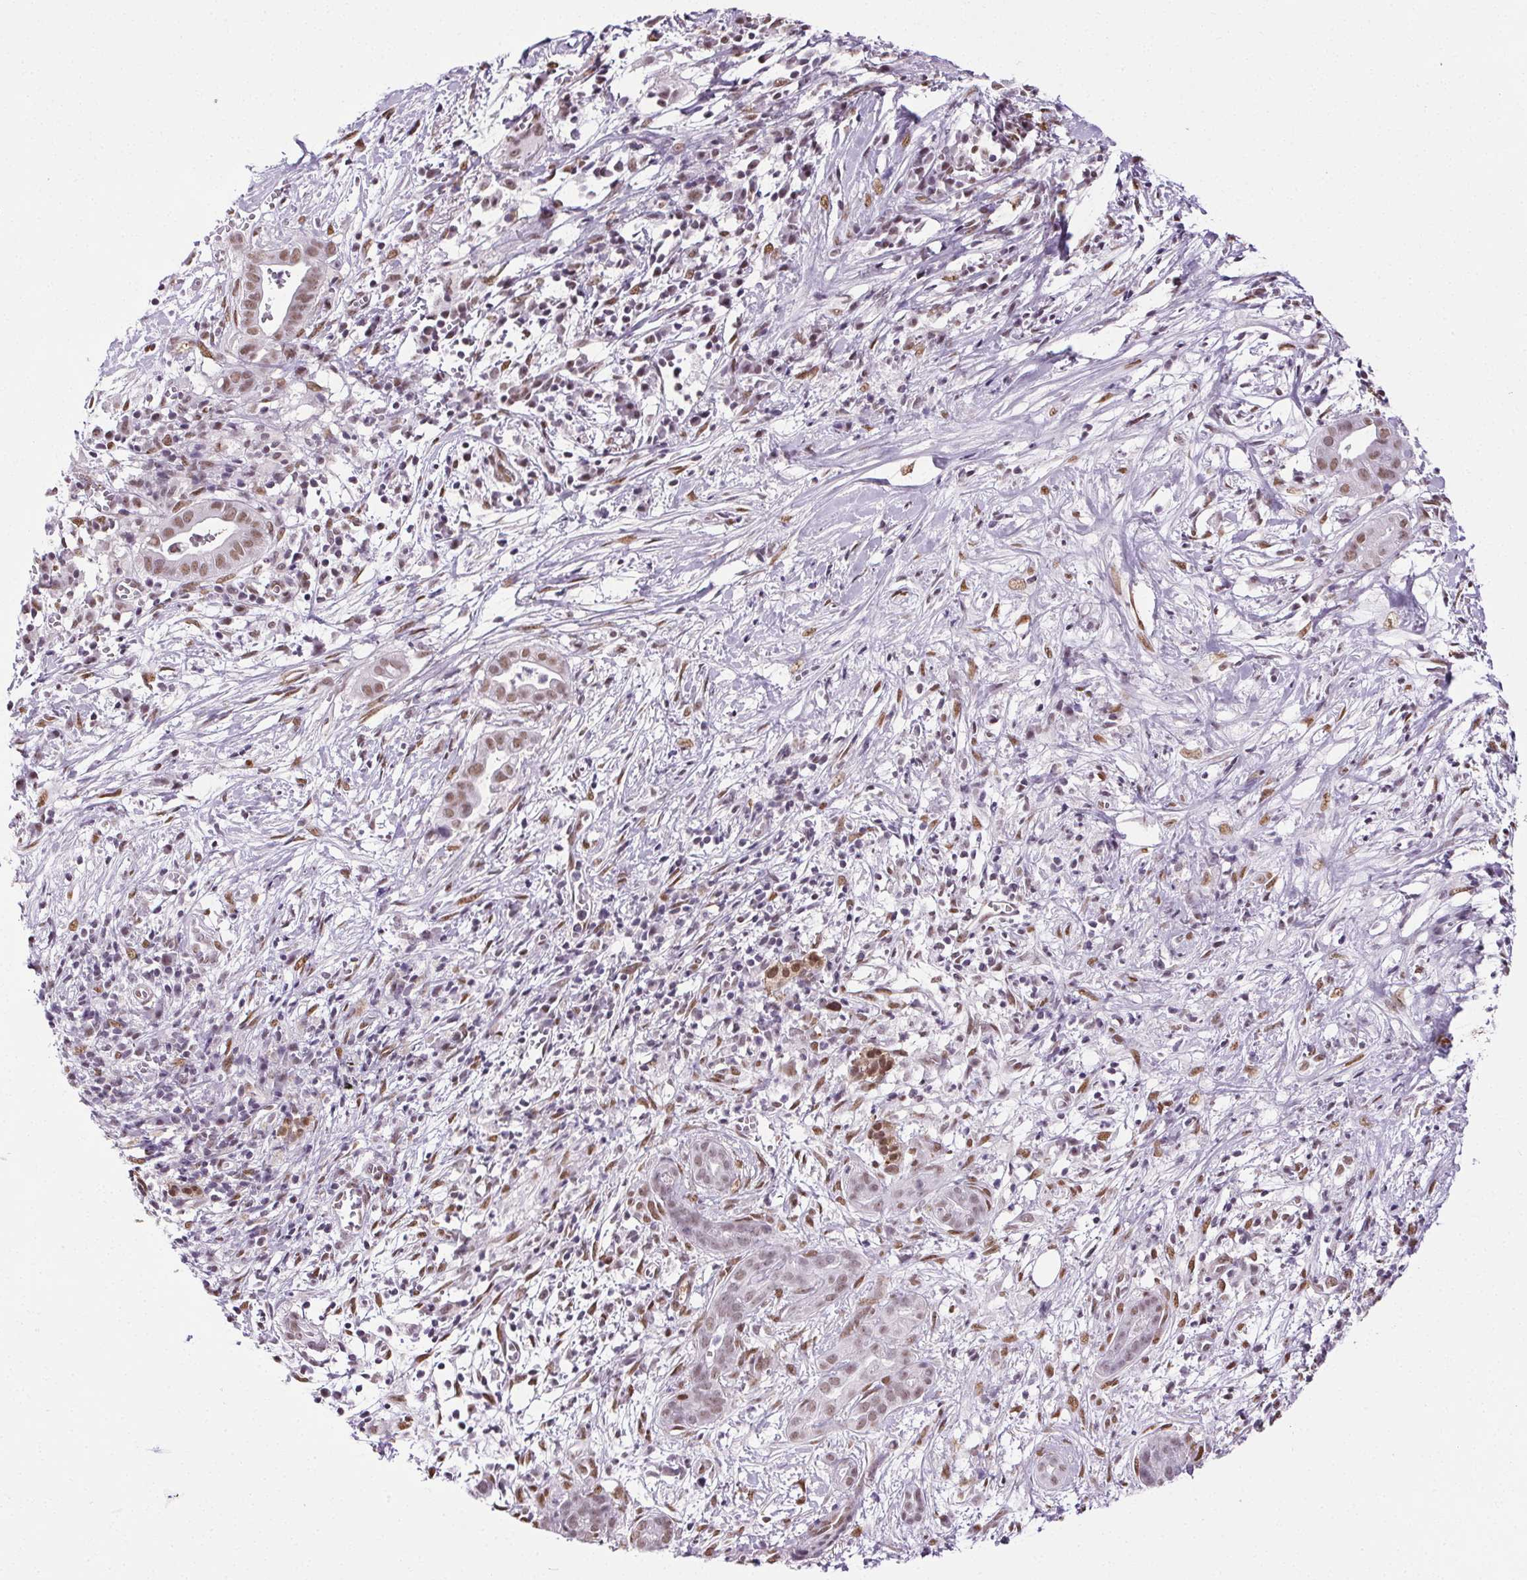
{"staining": {"intensity": "moderate", "quantity": ">75%", "location": "nuclear"}, "tissue": "pancreatic cancer", "cell_type": "Tumor cells", "image_type": "cancer", "snomed": [{"axis": "morphology", "description": "Adenocarcinoma, NOS"}, {"axis": "topography", "description": "Pancreas"}], "caption": "A medium amount of moderate nuclear staining is identified in about >75% of tumor cells in pancreatic cancer (adenocarcinoma) tissue. (brown staining indicates protein expression, while blue staining denotes nuclei).", "gene": "GP6", "patient": {"sex": "male", "age": 61}}